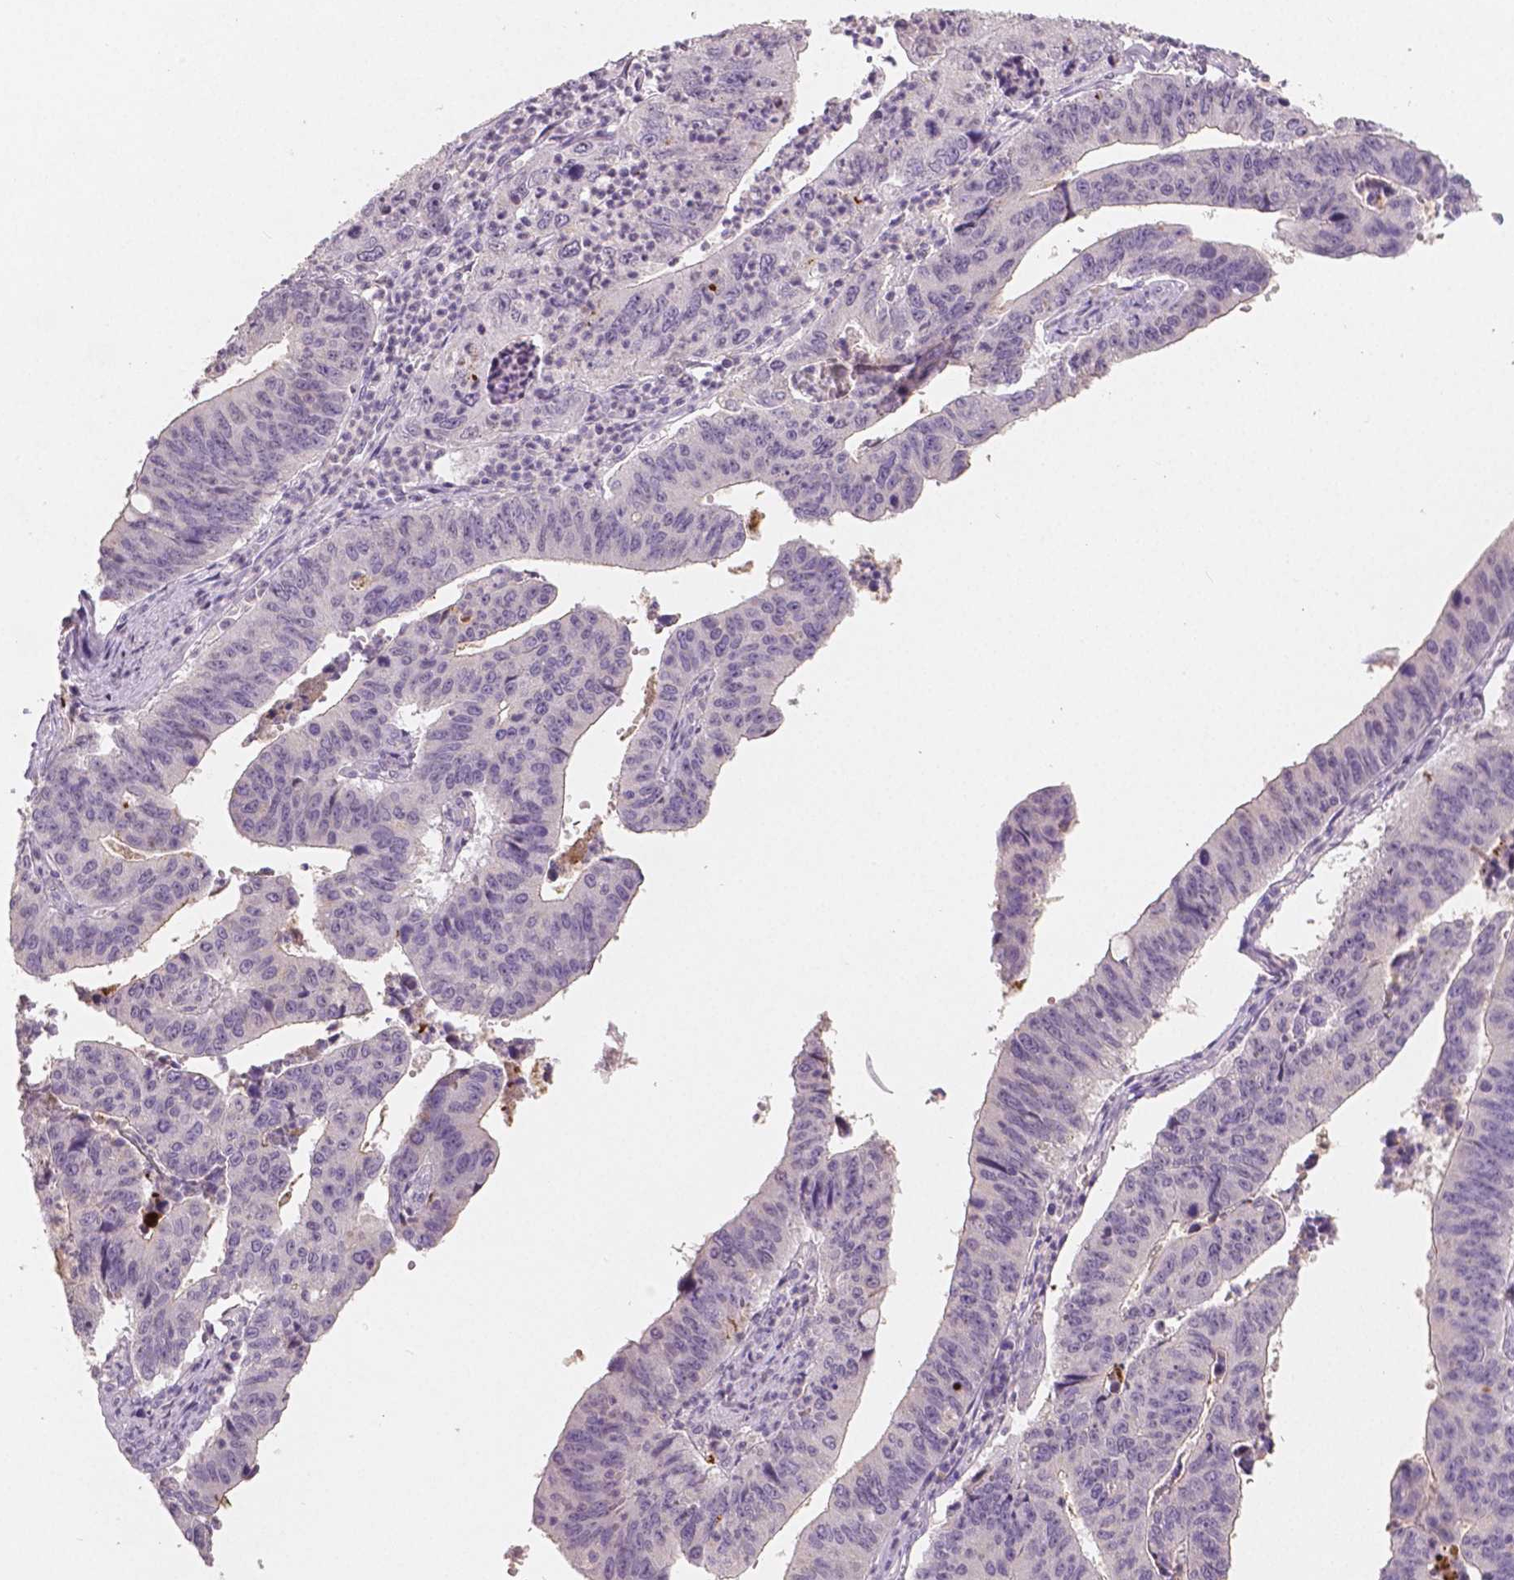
{"staining": {"intensity": "negative", "quantity": "none", "location": "none"}, "tissue": "stomach cancer", "cell_type": "Tumor cells", "image_type": "cancer", "snomed": [{"axis": "morphology", "description": "Adenocarcinoma, NOS"}, {"axis": "topography", "description": "Stomach"}], "caption": "DAB immunohistochemical staining of stomach cancer exhibits no significant expression in tumor cells.", "gene": "APOA4", "patient": {"sex": "male", "age": 59}}